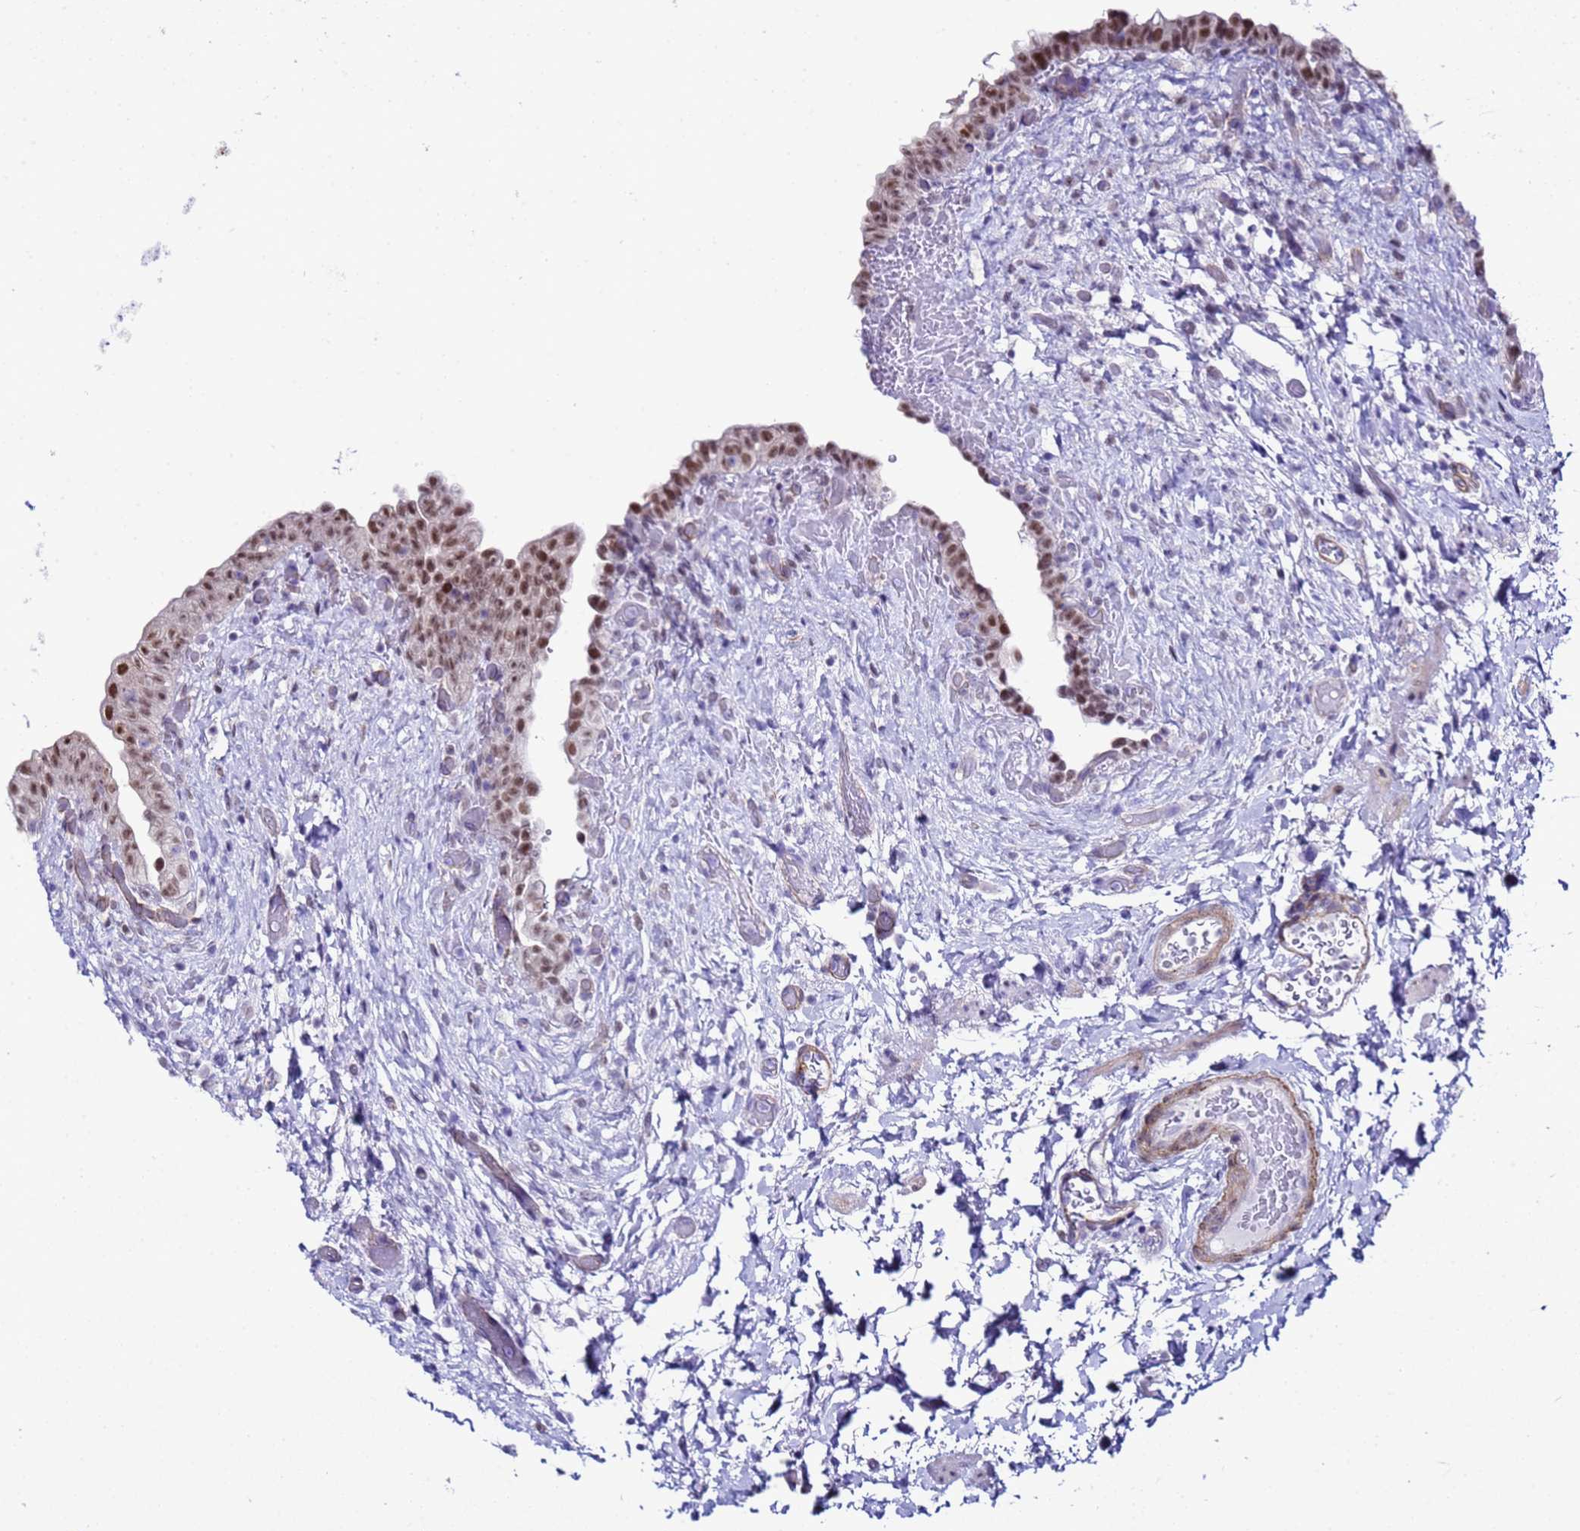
{"staining": {"intensity": "moderate", "quantity": ">75%", "location": "nuclear"}, "tissue": "urinary bladder", "cell_type": "Urothelial cells", "image_type": "normal", "snomed": [{"axis": "morphology", "description": "Normal tissue, NOS"}, {"axis": "topography", "description": "Urinary bladder"}], "caption": "A brown stain shows moderate nuclear positivity of a protein in urothelial cells of unremarkable human urinary bladder.", "gene": "BCL7A", "patient": {"sex": "male", "age": 69}}